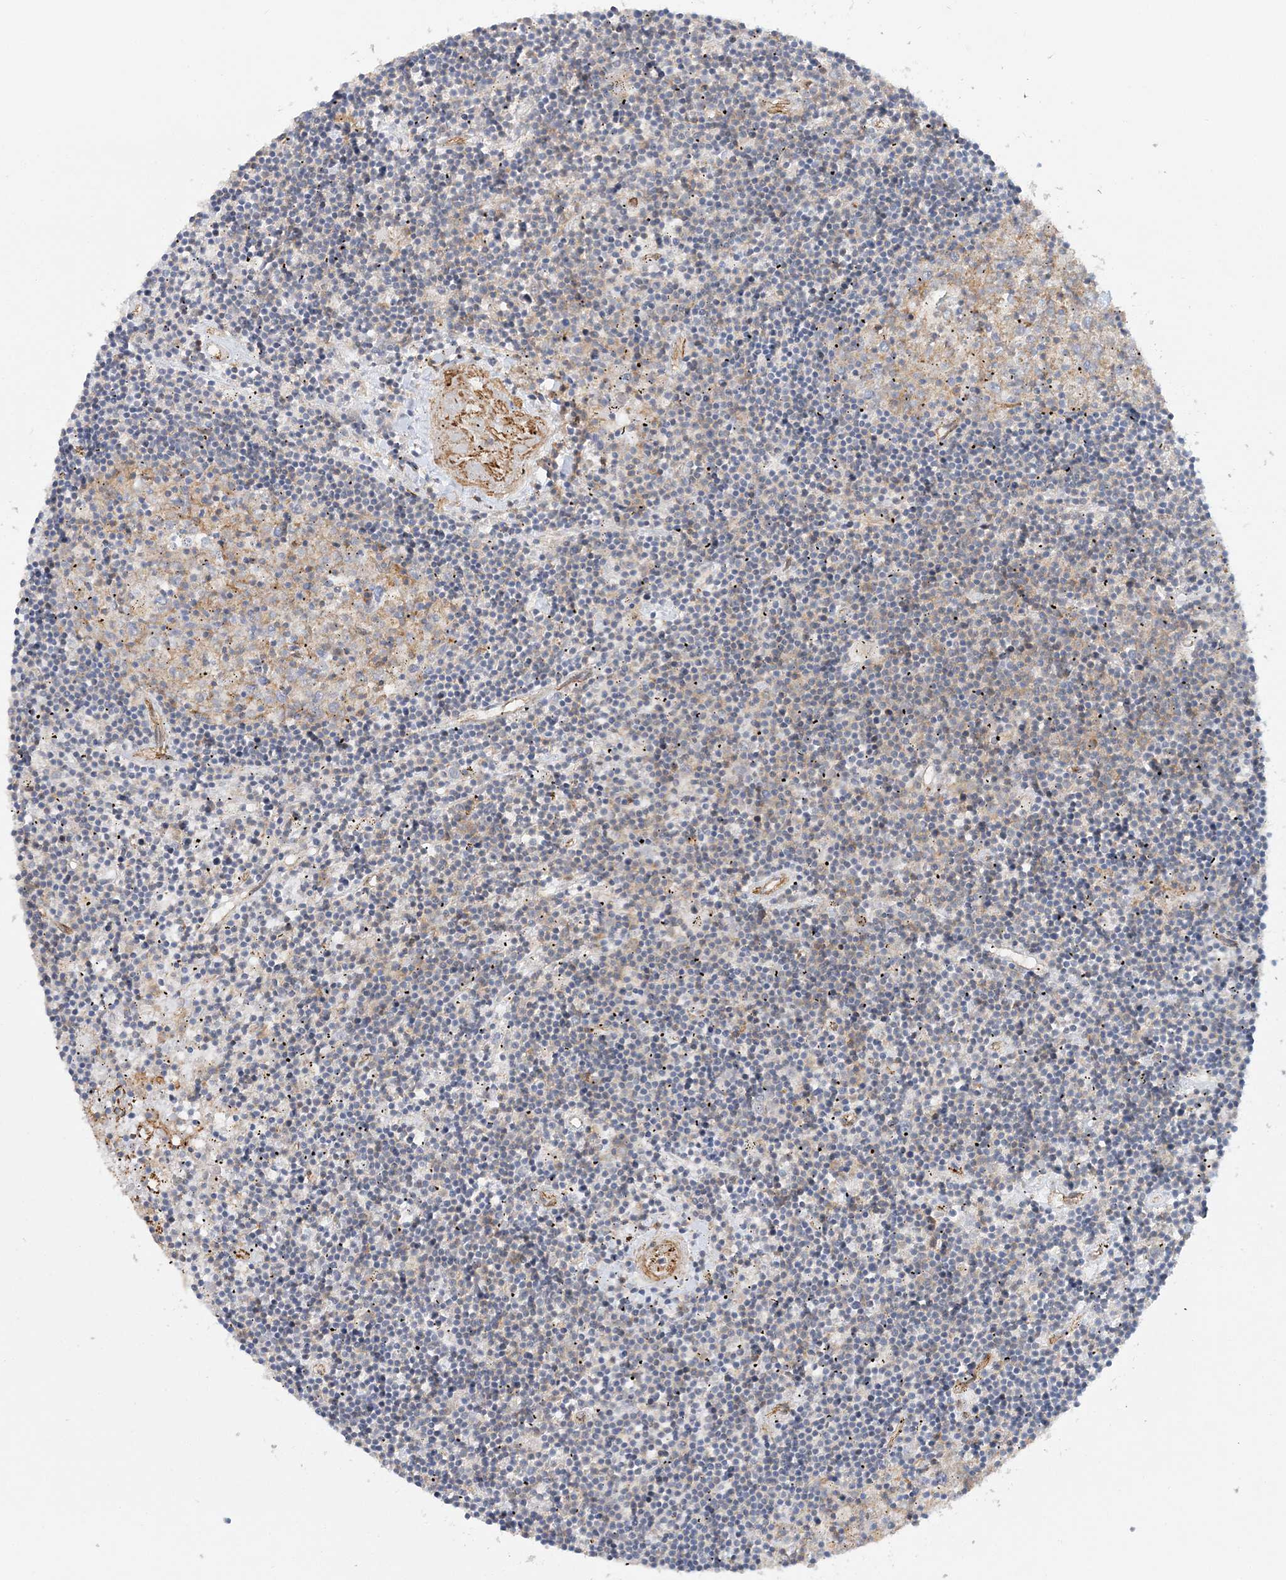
{"staining": {"intensity": "negative", "quantity": "none", "location": "none"}, "tissue": "lymphoma", "cell_type": "Tumor cells", "image_type": "cancer", "snomed": [{"axis": "morphology", "description": "Malignant lymphoma, non-Hodgkin's type, Low grade"}, {"axis": "topography", "description": "Spleen"}], "caption": "This is an immunohistochemistry (IHC) image of low-grade malignant lymphoma, non-Hodgkin's type. There is no positivity in tumor cells.", "gene": "MAT2B", "patient": {"sex": "male", "age": 76}}